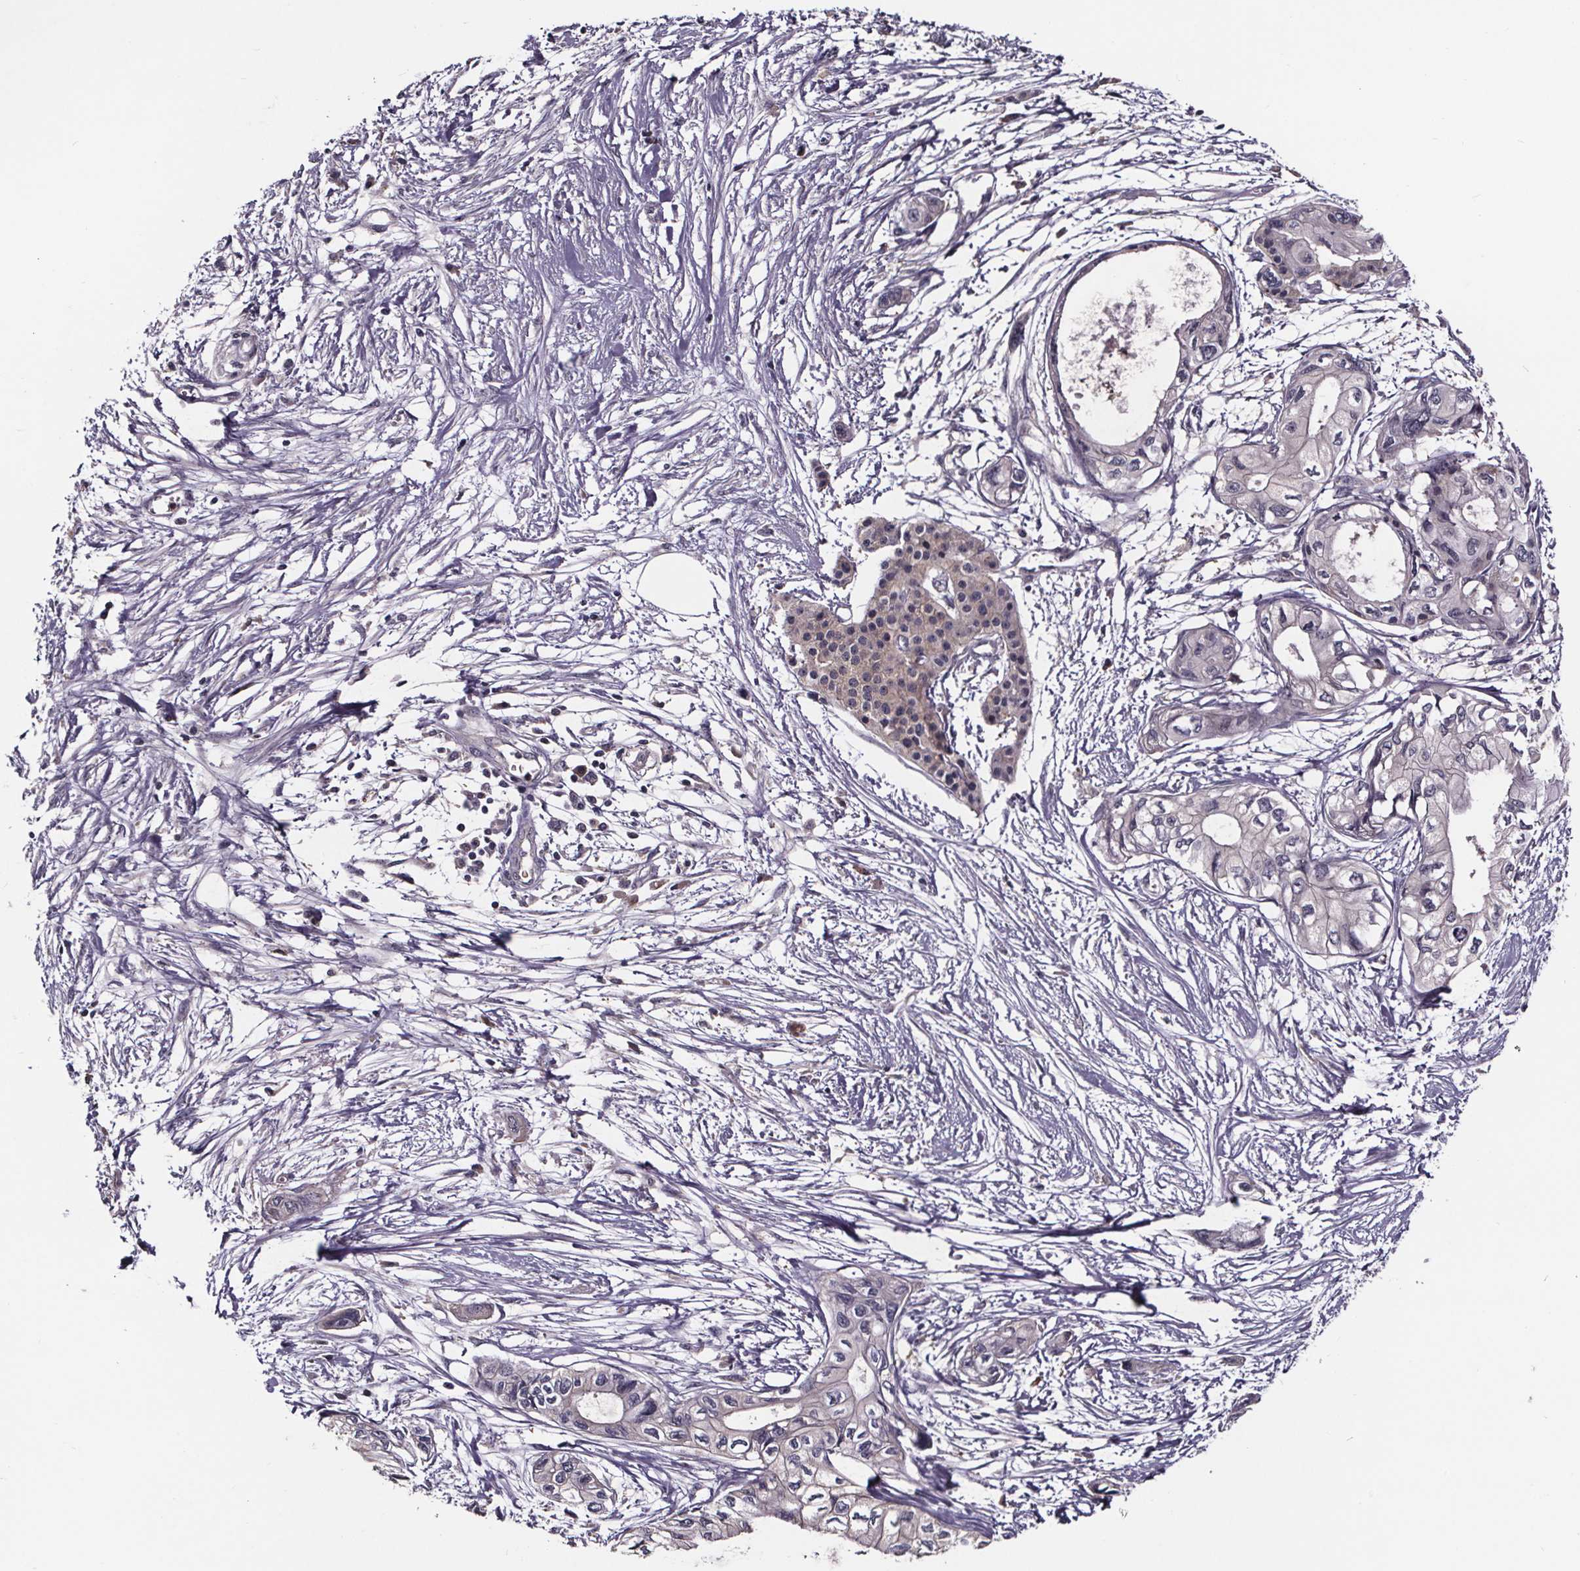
{"staining": {"intensity": "negative", "quantity": "none", "location": "none"}, "tissue": "pancreatic cancer", "cell_type": "Tumor cells", "image_type": "cancer", "snomed": [{"axis": "morphology", "description": "Adenocarcinoma, NOS"}, {"axis": "topography", "description": "Pancreas"}], "caption": "Immunohistochemistry (IHC) of pancreatic cancer demonstrates no positivity in tumor cells. Nuclei are stained in blue.", "gene": "SMIM1", "patient": {"sex": "female", "age": 76}}